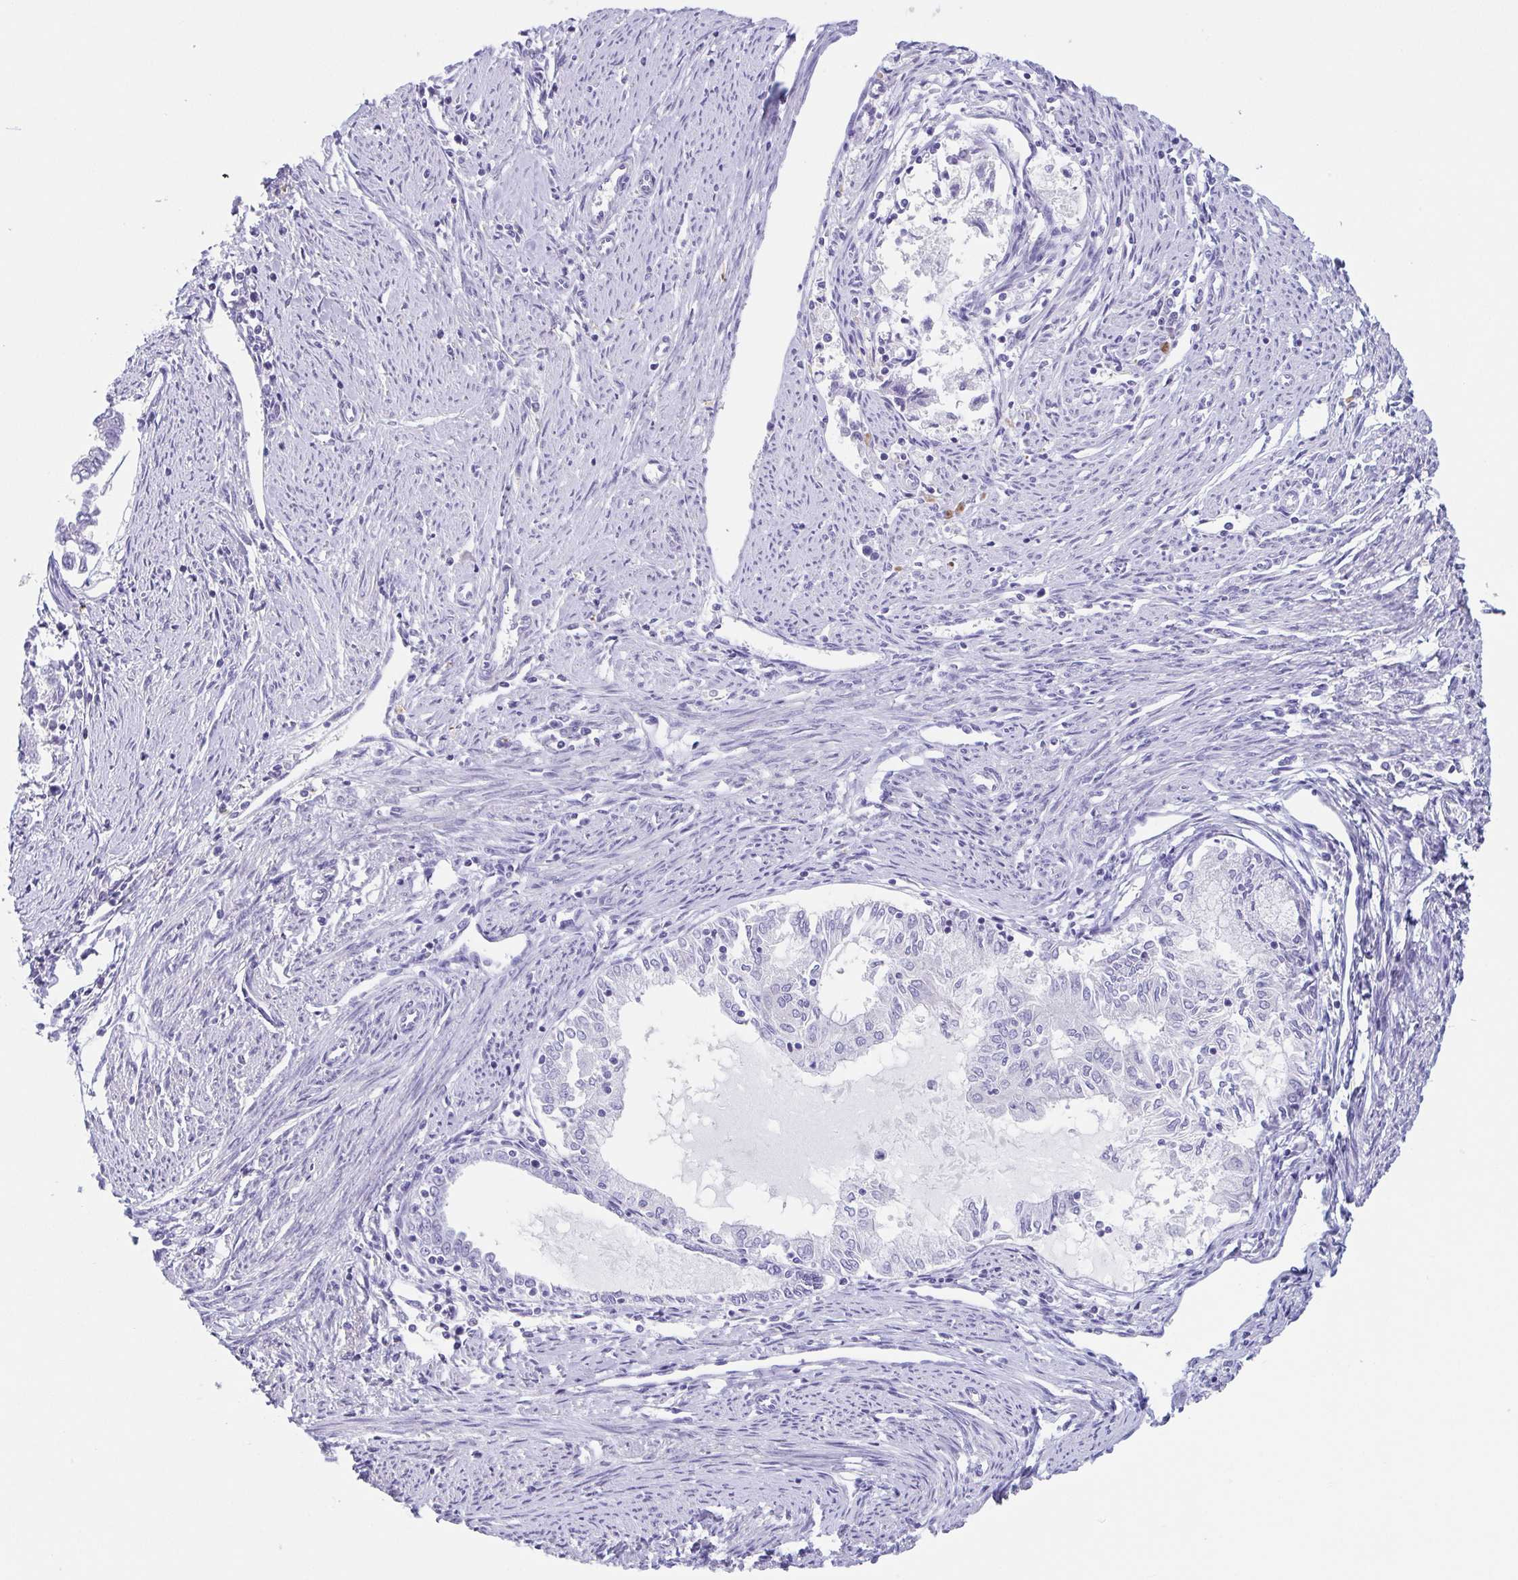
{"staining": {"intensity": "negative", "quantity": "none", "location": "none"}, "tissue": "endometrial cancer", "cell_type": "Tumor cells", "image_type": "cancer", "snomed": [{"axis": "morphology", "description": "Adenocarcinoma, NOS"}, {"axis": "topography", "description": "Endometrium"}], "caption": "DAB (3,3'-diaminobenzidine) immunohistochemical staining of human adenocarcinoma (endometrial) exhibits no significant positivity in tumor cells.", "gene": "TAGLN3", "patient": {"sex": "female", "age": 79}}